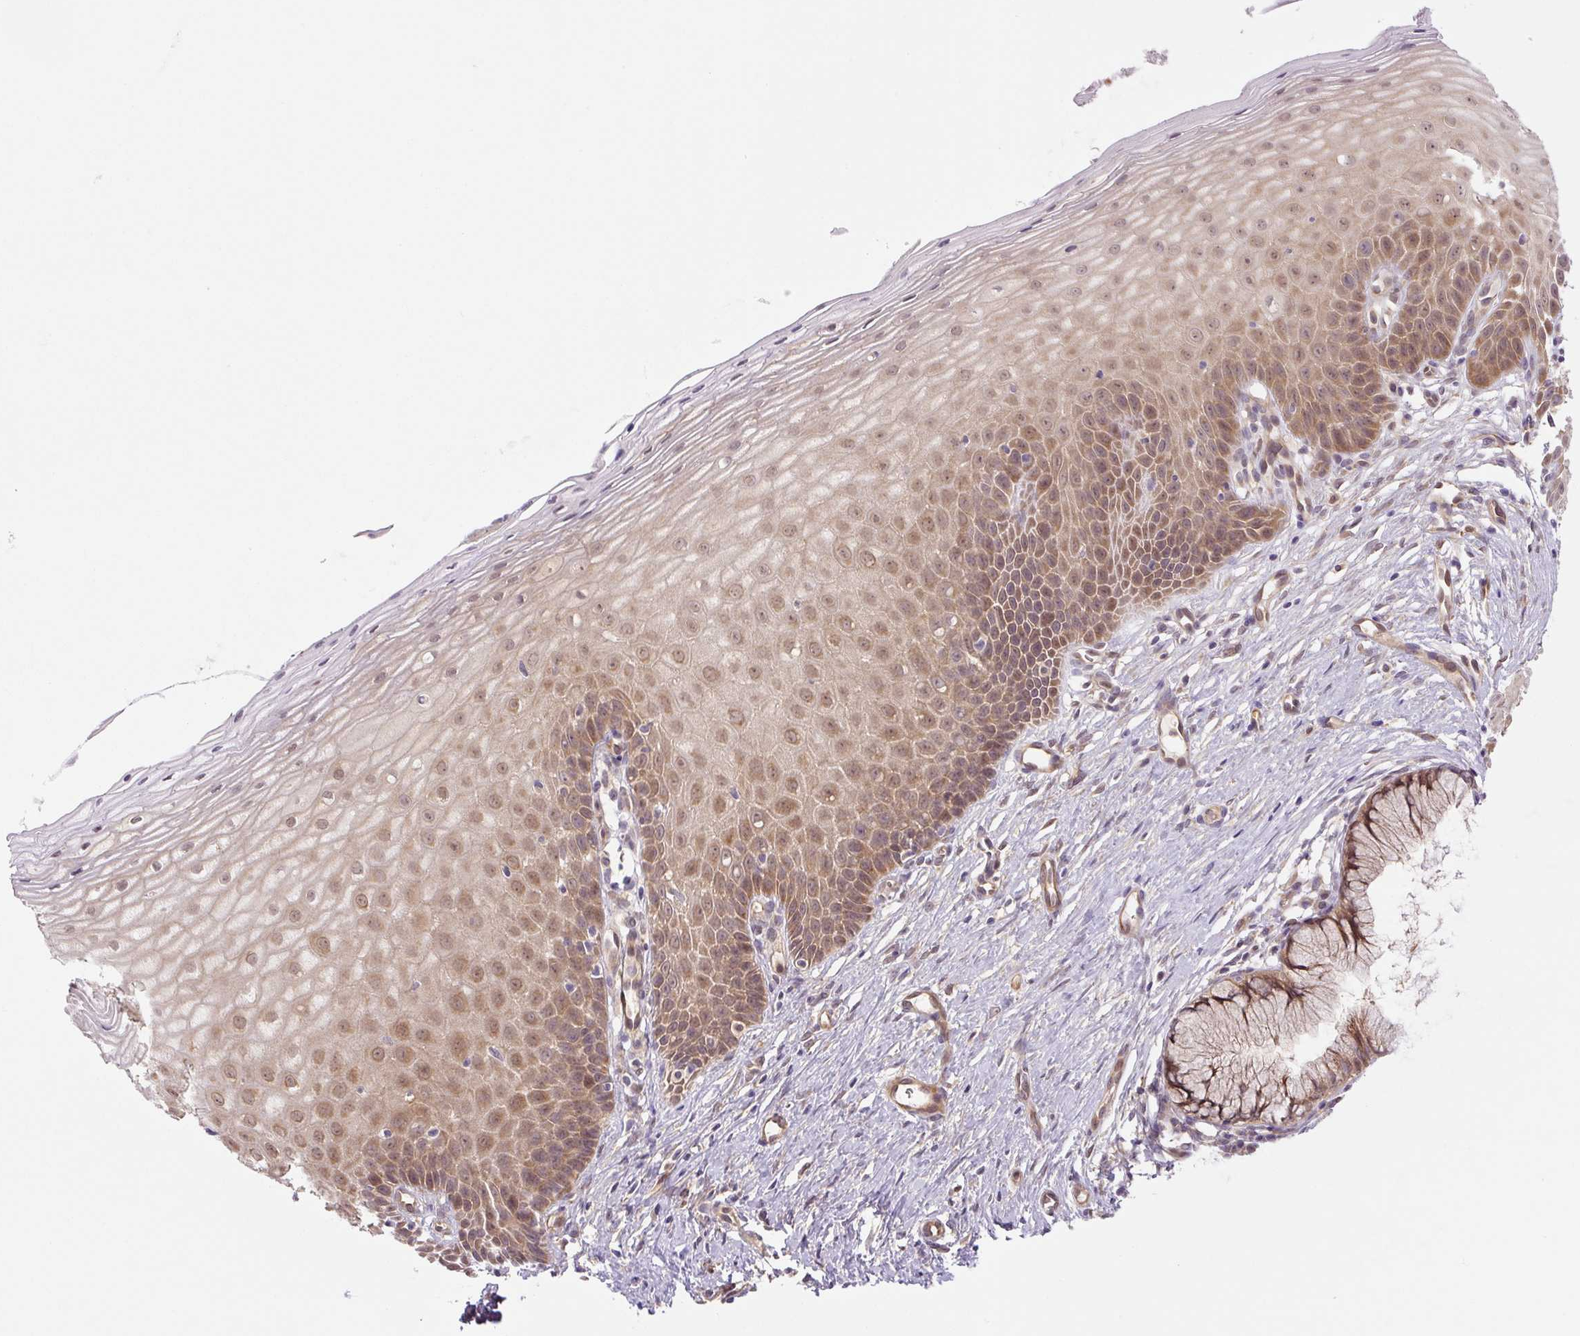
{"staining": {"intensity": "moderate", "quantity": ">75%", "location": "cytoplasmic/membranous"}, "tissue": "cervix", "cell_type": "Glandular cells", "image_type": "normal", "snomed": [{"axis": "morphology", "description": "Normal tissue, NOS"}, {"axis": "topography", "description": "Cervix"}], "caption": "Glandular cells display medium levels of moderate cytoplasmic/membranous expression in approximately >75% of cells in benign human cervix.", "gene": "ZSWIM7", "patient": {"sex": "female", "age": 36}}